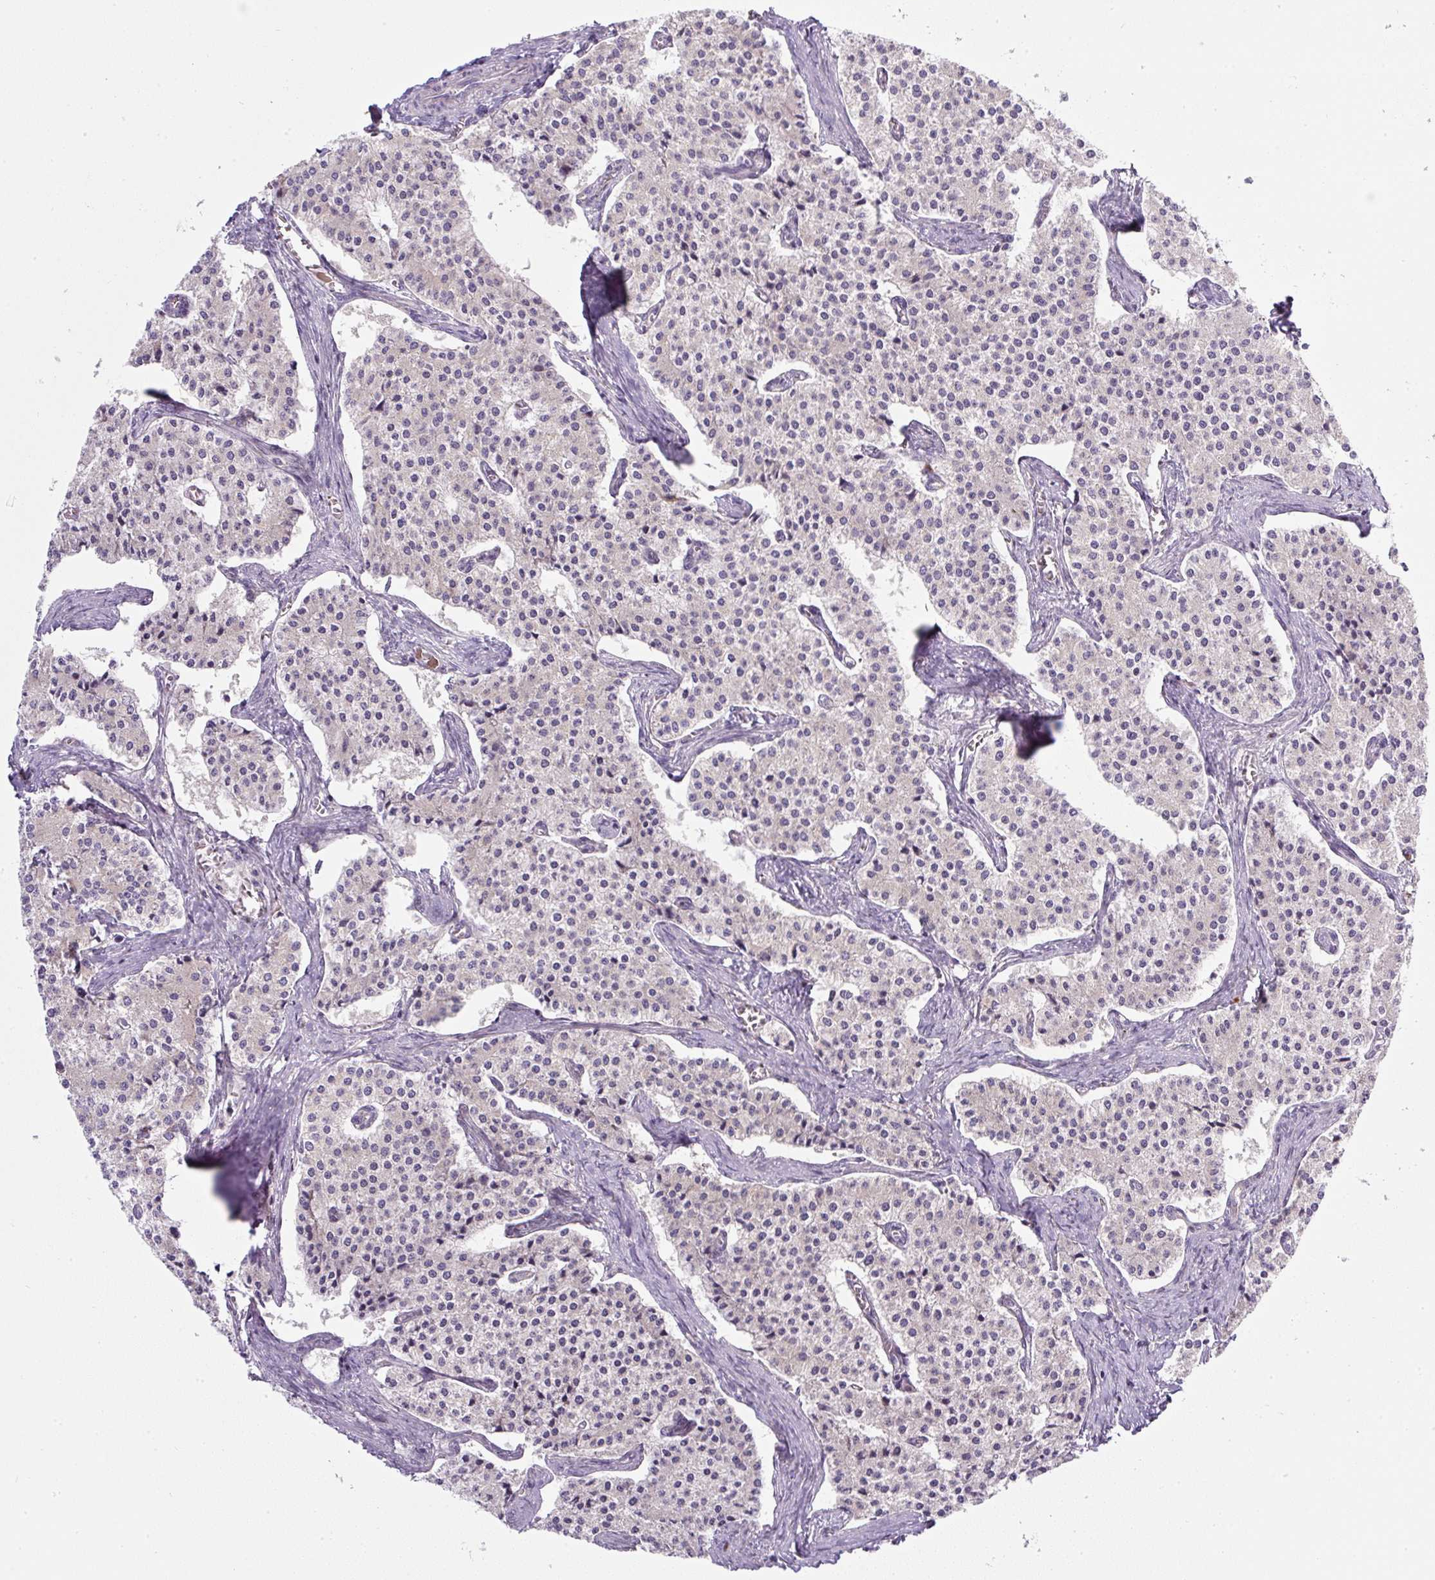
{"staining": {"intensity": "negative", "quantity": "none", "location": "none"}, "tissue": "carcinoid", "cell_type": "Tumor cells", "image_type": "cancer", "snomed": [{"axis": "morphology", "description": "Carcinoid, malignant, NOS"}, {"axis": "topography", "description": "Colon"}], "caption": "Immunohistochemistry image of human carcinoid (malignant) stained for a protein (brown), which shows no expression in tumor cells.", "gene": "MLX", "patient": {"sex": "female", "age": 52}}